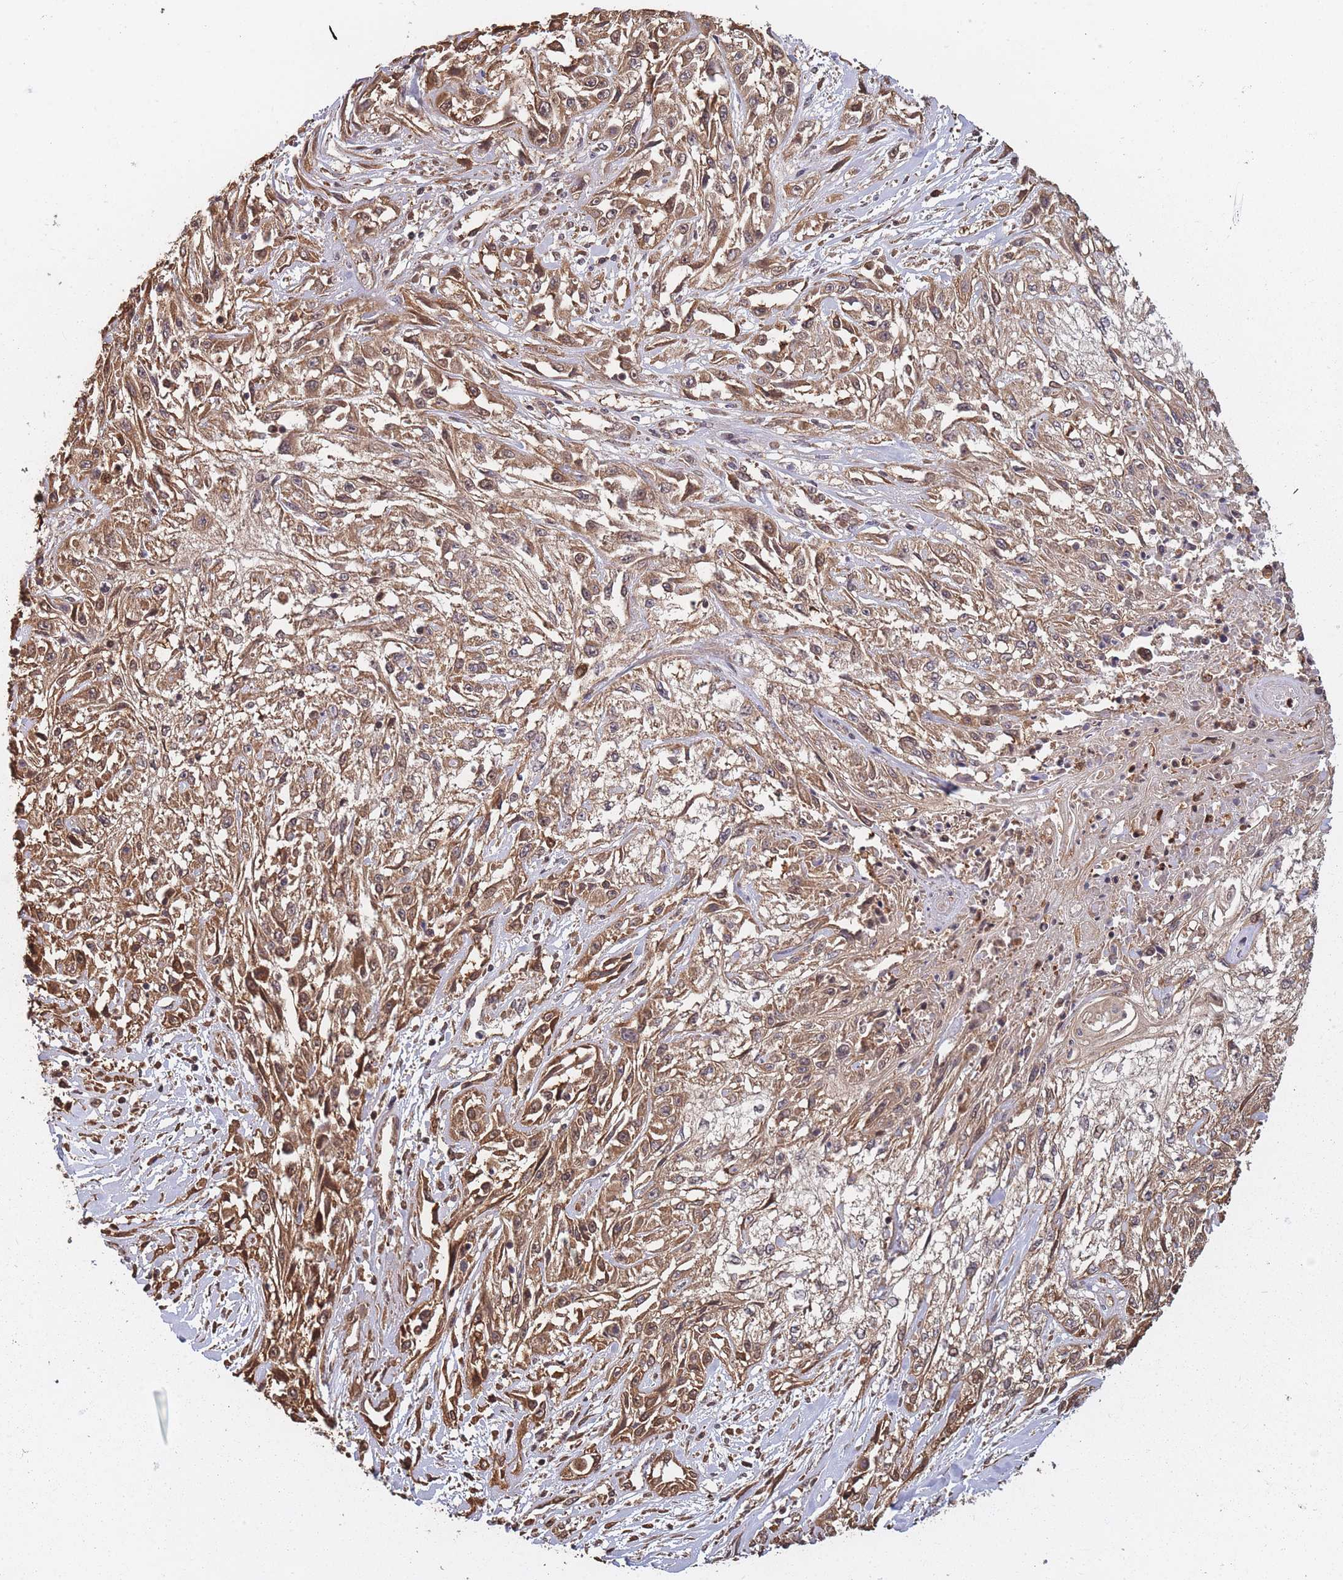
{"staining": {"intensity": "moderate", "quantity": ">75%", "location": "cytoplasmic/membranous"}, "tissue": "skin cancer", "cell_type": "Tumor cells", "image_type": "cancer", "snomed": [{"axis": "morphology", "description": "Squamous cell carcinoma, NOS"}, {"axis": "morphology", "description": "Squamous cell carcinoma, metastatic, NOS"}, {"axis": "topography", "description": "Skin"}, {"axis": "topography", "description": "Lymph node"}], "caption": "Tumor cells demonstrate moderate cytoplasmic/membranous positivity in approximately >75% of cells in skin cancer.", "gene": "ARL13B", "patient": {"sex": "male", "age": 75}}